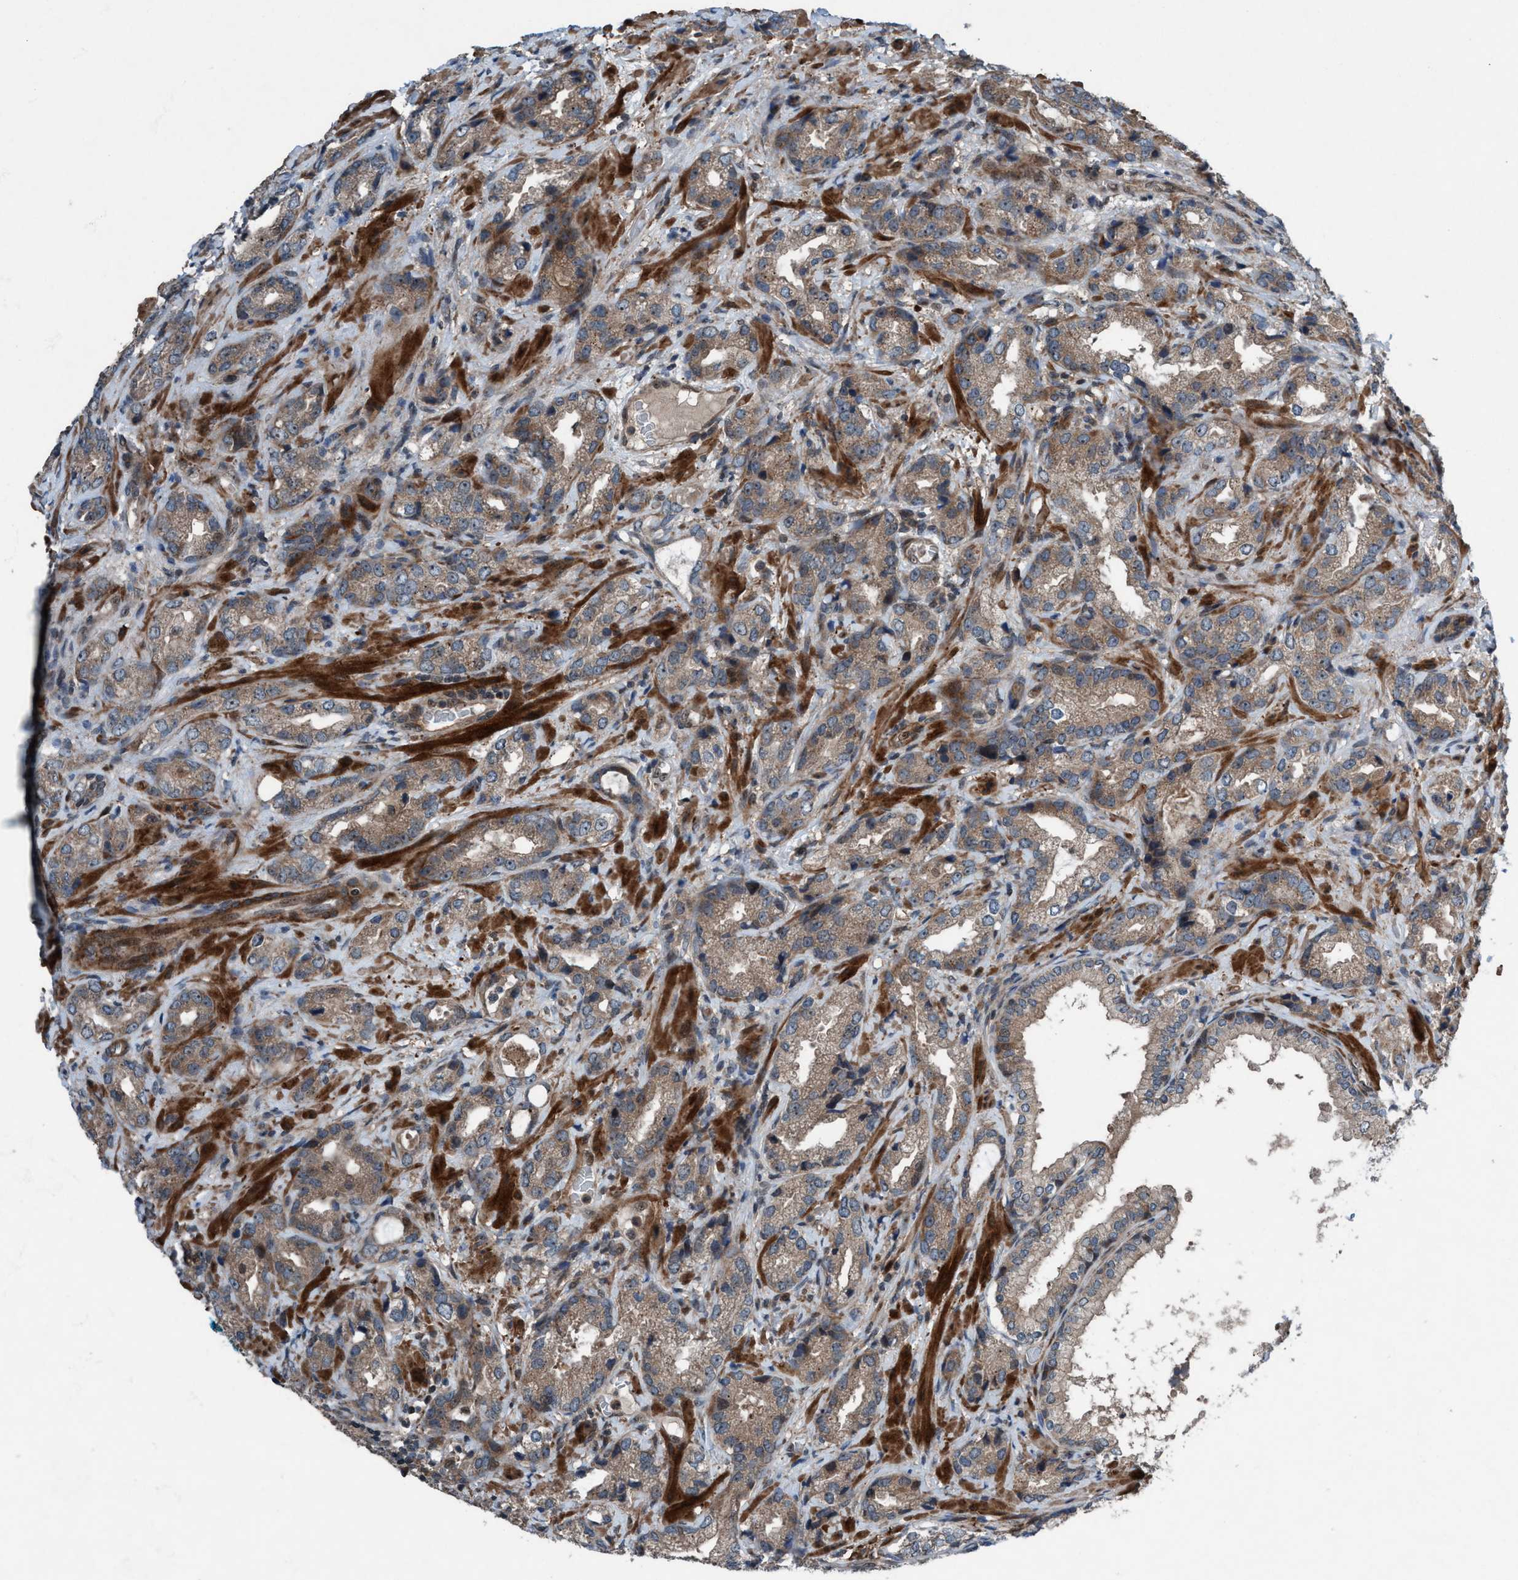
{"staining": {"intensity": "weak", "quantity": ">75%", "location": "cytoplasmic/membranous,nuclear"}, "tissue": "prostate cancer", "cell_type": "Tumor cells", "image_type": "cancer", "snomed": [{"axis": "morphology", "description": "Adenocarcinoma, High grade"}, {"axis": "topography", "description": "Prostate"}], "caption": "An immunohistochemistry histopathology image of neoplastic tissue is shown. Protein staining in brown labels weak cytoplasmic/membranous and nuclear positivity in prostate cancer (high-grade adenocarcinoma) within tumor cells.", "gene": "NISCH", "patient": {"sex": "male", "age": 63}}